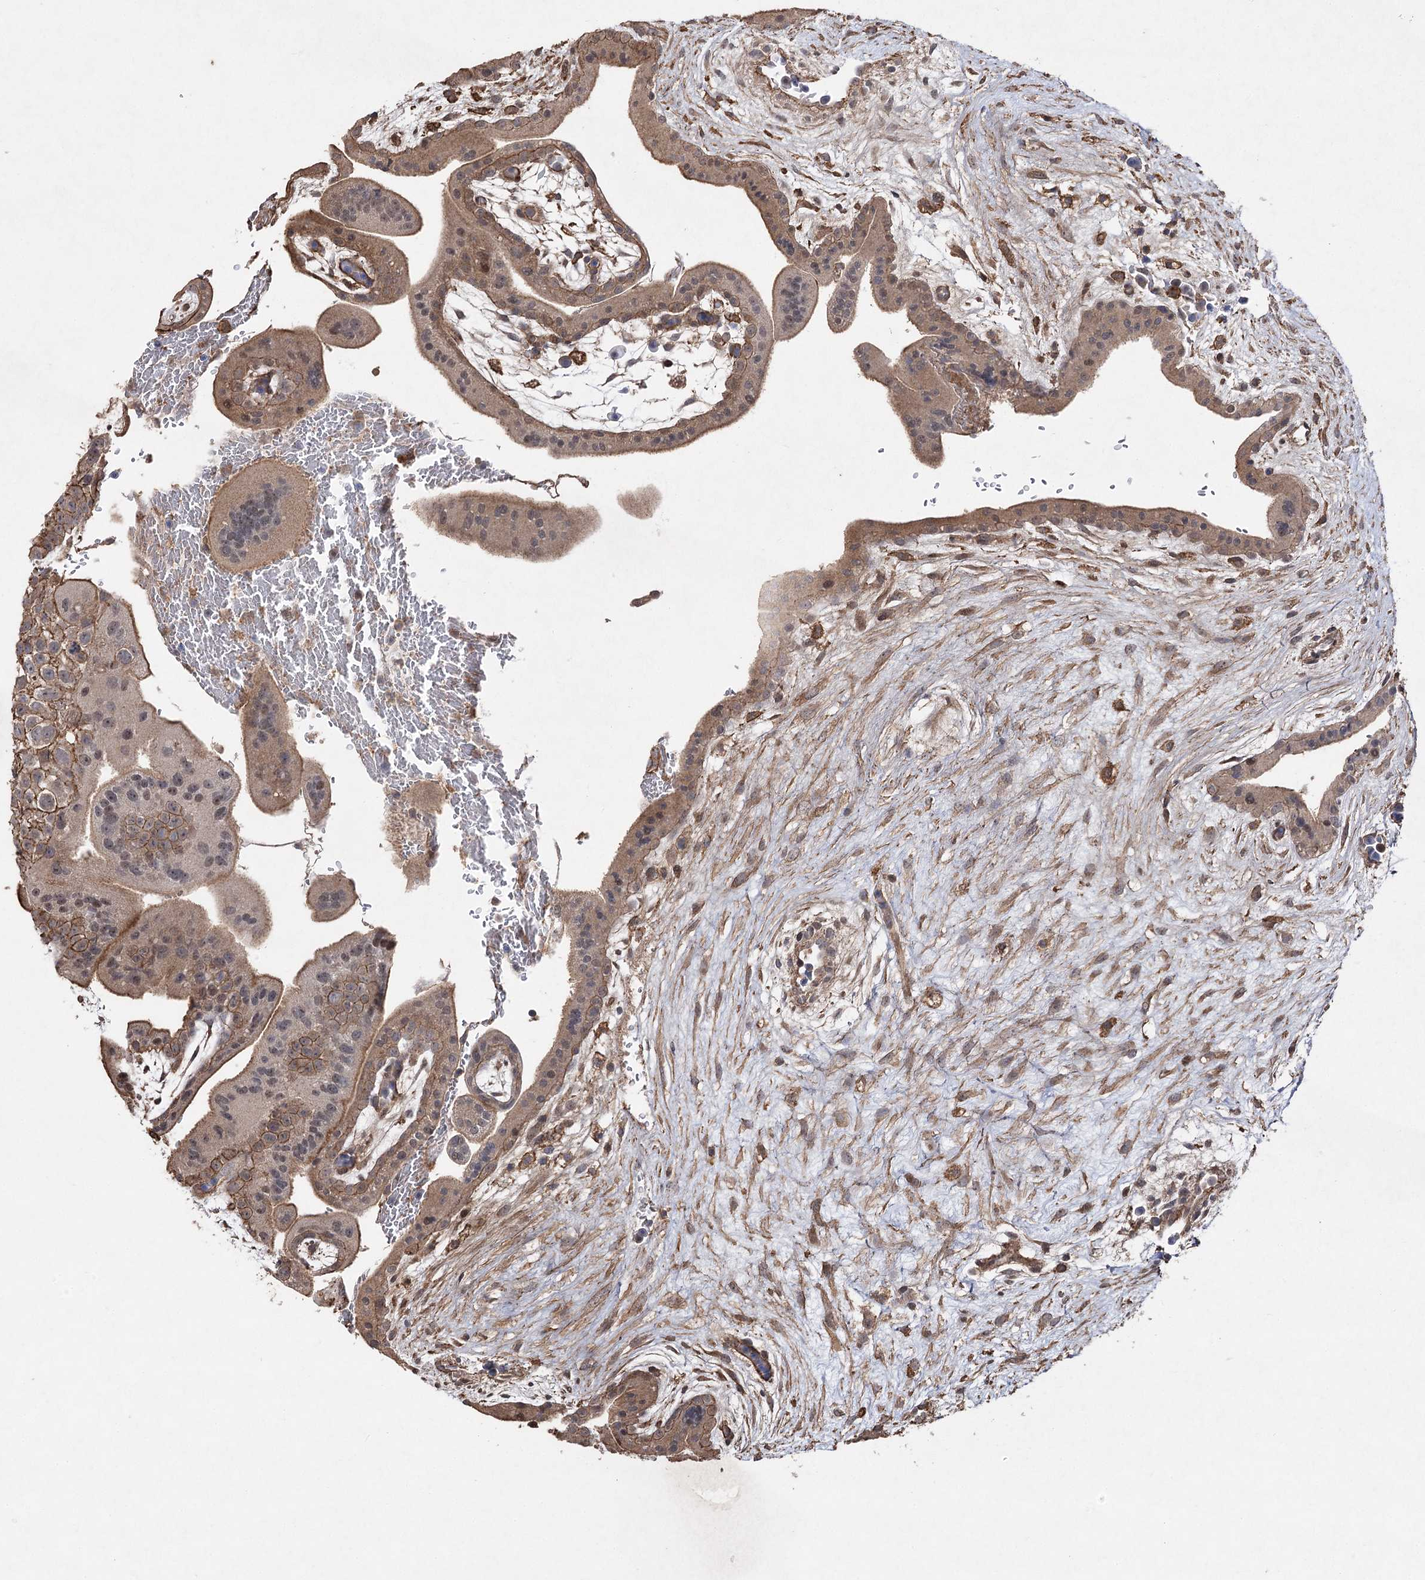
{"staining": {"intensity": "moderate", "quantity": ">75%", "location": "cytoplasmic/membranous"}, "tissue": "placenta", "cell_type": "Trophoblastic cells", "image_type": "normal", "snomed": [{"axis": "morphology", "description": "Normal tissue, NOS"}, {"axis": "topography", "description": "Placenta"}], "caption": "This micrograph exhibits IHC staining of benign human placenta, with medium moderate cytoplasmic/membranous positivity in approximately >75% of trophoblastic cells.", "gene": "OBSL1", "patient": {"sex": "female", "age": 35}}